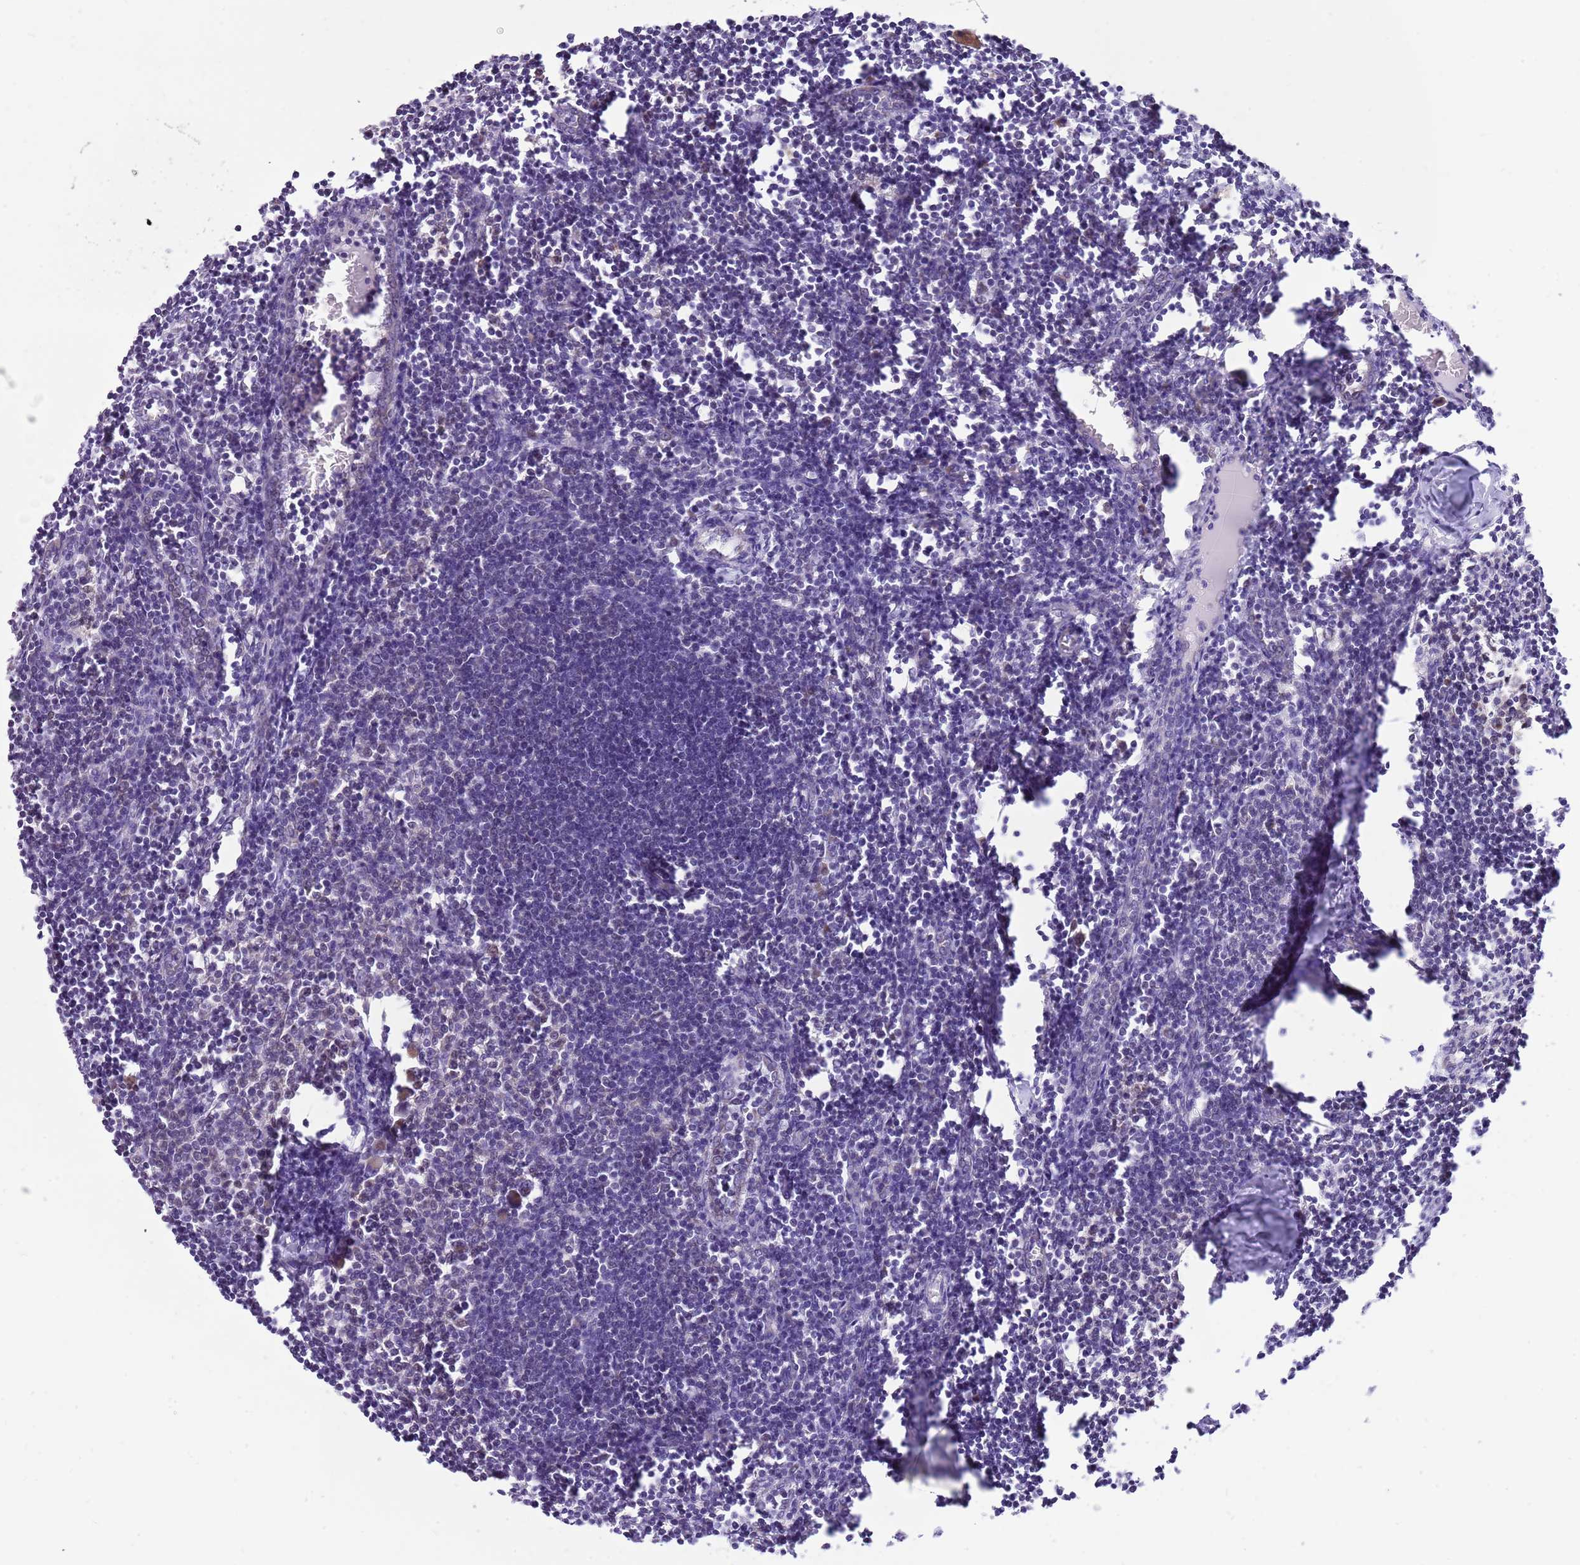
{"staining": {"intensity": "negative", "quantity": "none", "location": "none"}, "tissue": "lymph node", "cell_type": "Germinal center cells", "image_type": "normal", "snomed": [{"axis": "morphology", "description": "Normal tissue, NOS"}, {"axis": "morphology", "description": "Malignant melanoma, Metastatic site"}, {"axis": "topography", "description": "Lymph node"}], "caption": "IHC photomicrograph of unremarkable lymph node: human lymph node stained with DAB (3,3'-diaminobenzidine) shows no significant protein staining in germinal center cells.", "gene": "COX17", "patient": {"sex": "male", "age": 41}}